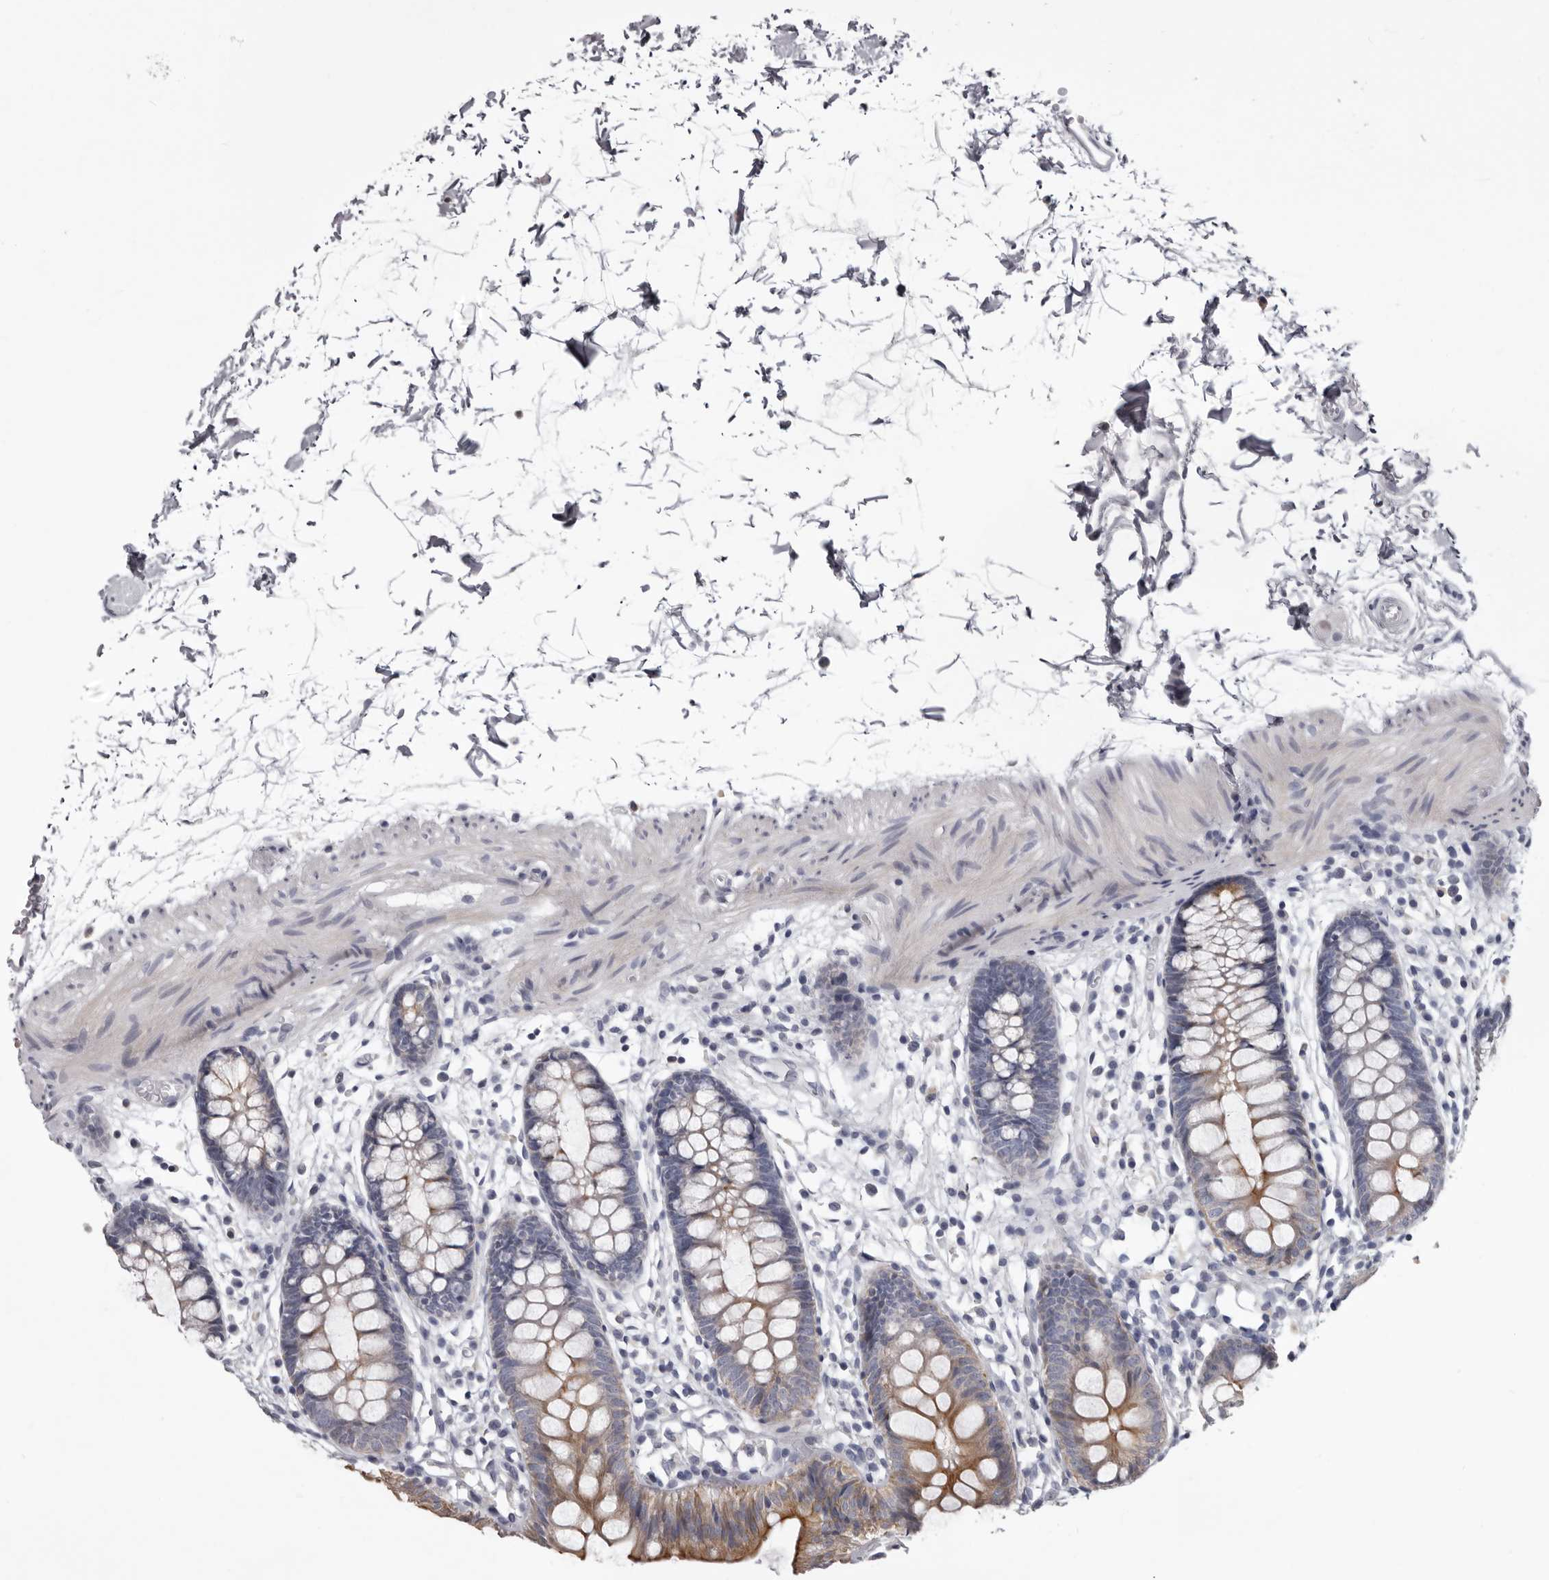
{"staining": {"intensity": "negative", "quantity": "none", "location": "none"}, "tissue": "colon", "cell_type": "Endothelial cells", "image_type": "normal", "snomed": [{"axis": "morphology", "description": "Normal tissue, NOS"}, {"axis": "topography", "description": "Colon"}], "caption": "Immunohistochemistry histopathology image of normal colon: colon stained with DAB (3,3'-diaminobenzidine) reveals no significant protein staining in endothelial cells.", "gene": "LPAR6", "patient": {"sex": "male", "age": 56}}